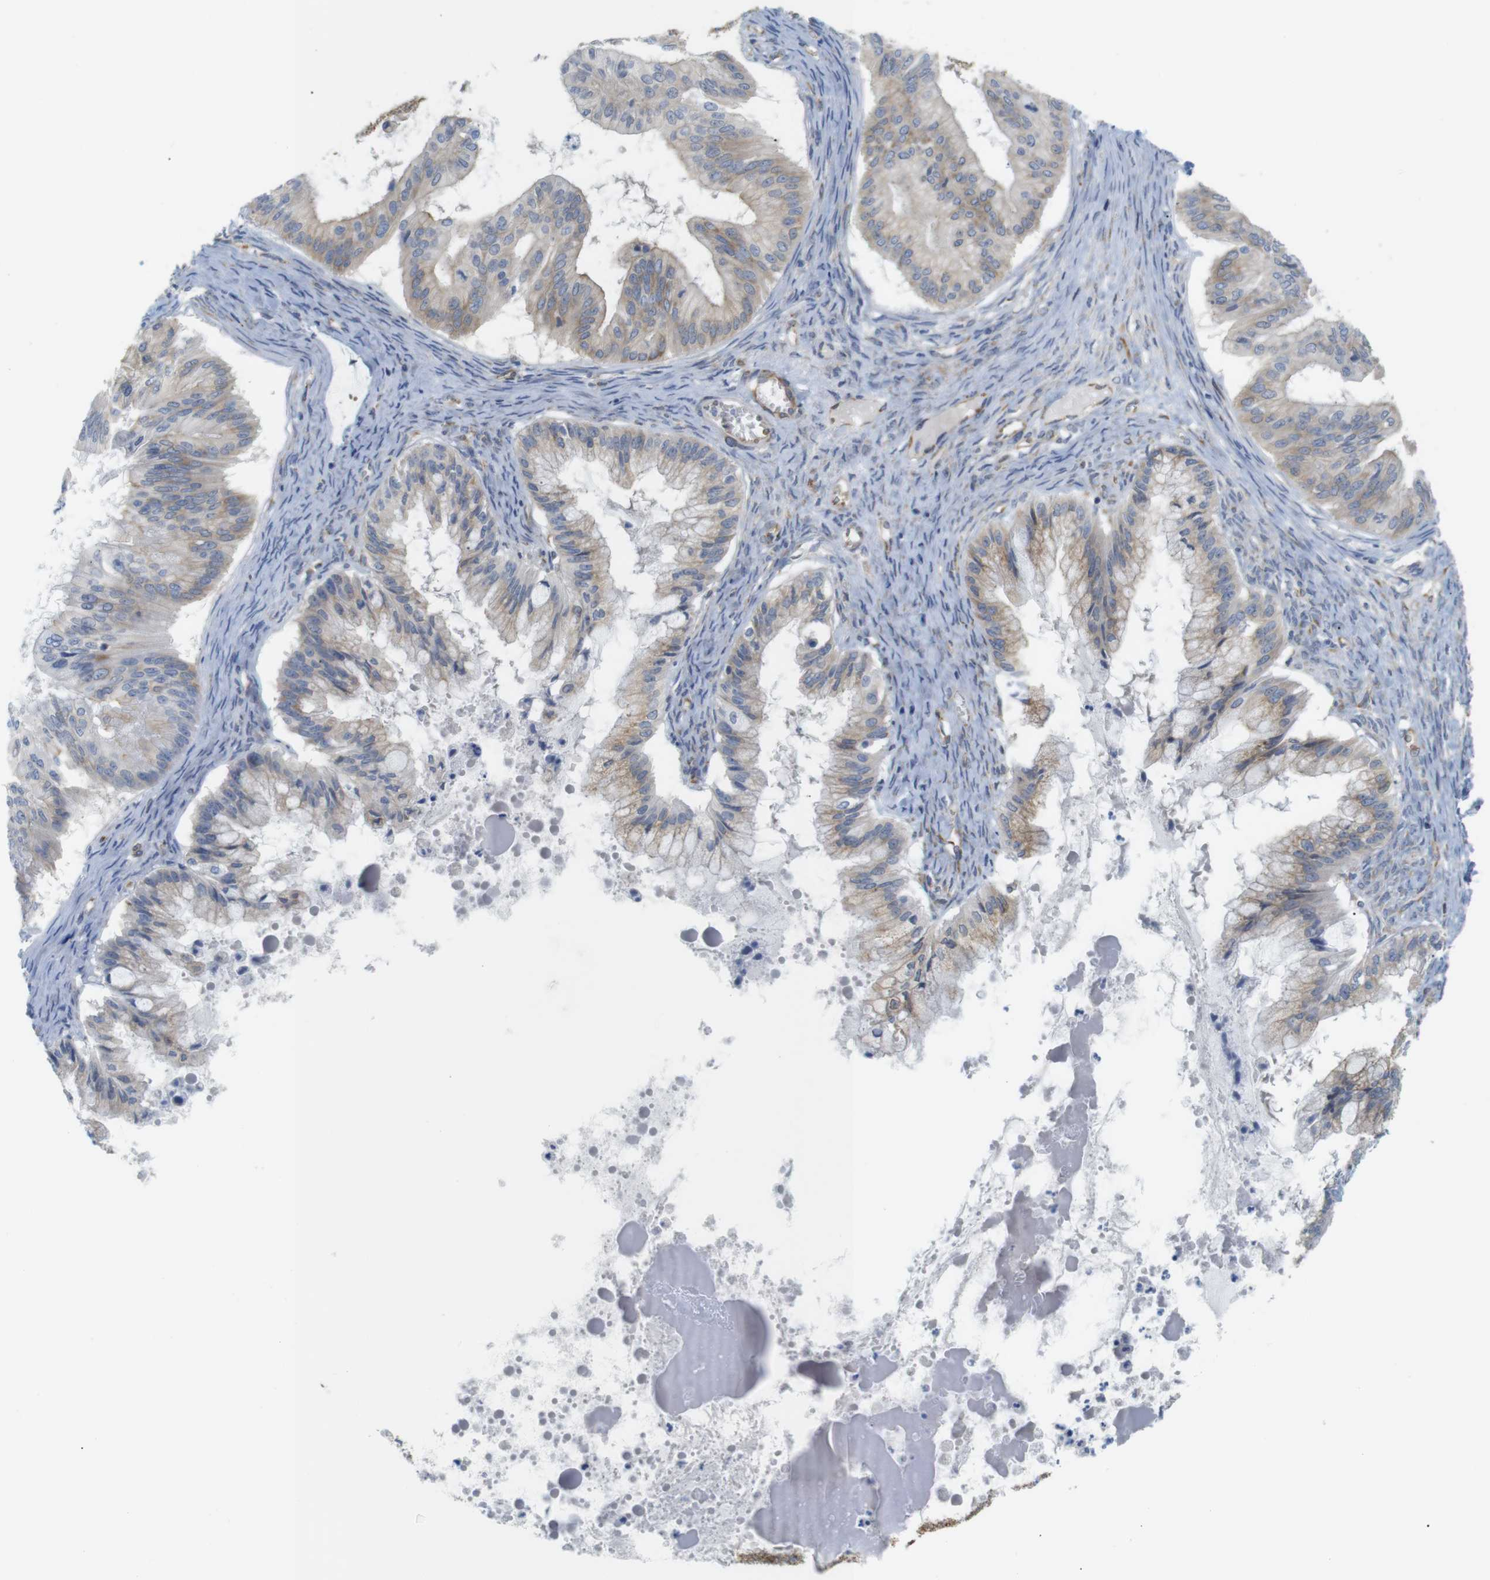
{"staining": {"intensity": "weak", "quantity": "25%-75%", "location": "cytoplasmic/membranous"}, "tissue": "ovarian cancer", "cell_type": "Tumor cells", "image_type": "cancer", "snomed": [{"axis": "morphology", "description": "Cystadenocarcinoma, mucinous, NOS"}, {"axis": "topography", "description": "Ovary"}], "caption": "Weak cytoplasmic/membranous staining for a protein is identified in approximately 25%-75% of tumor cells of ovarian mucinous cystadenocarcinoma using IHC.", "gene": "PCNX2", "patient": {"sex": "female", "age": 57}}